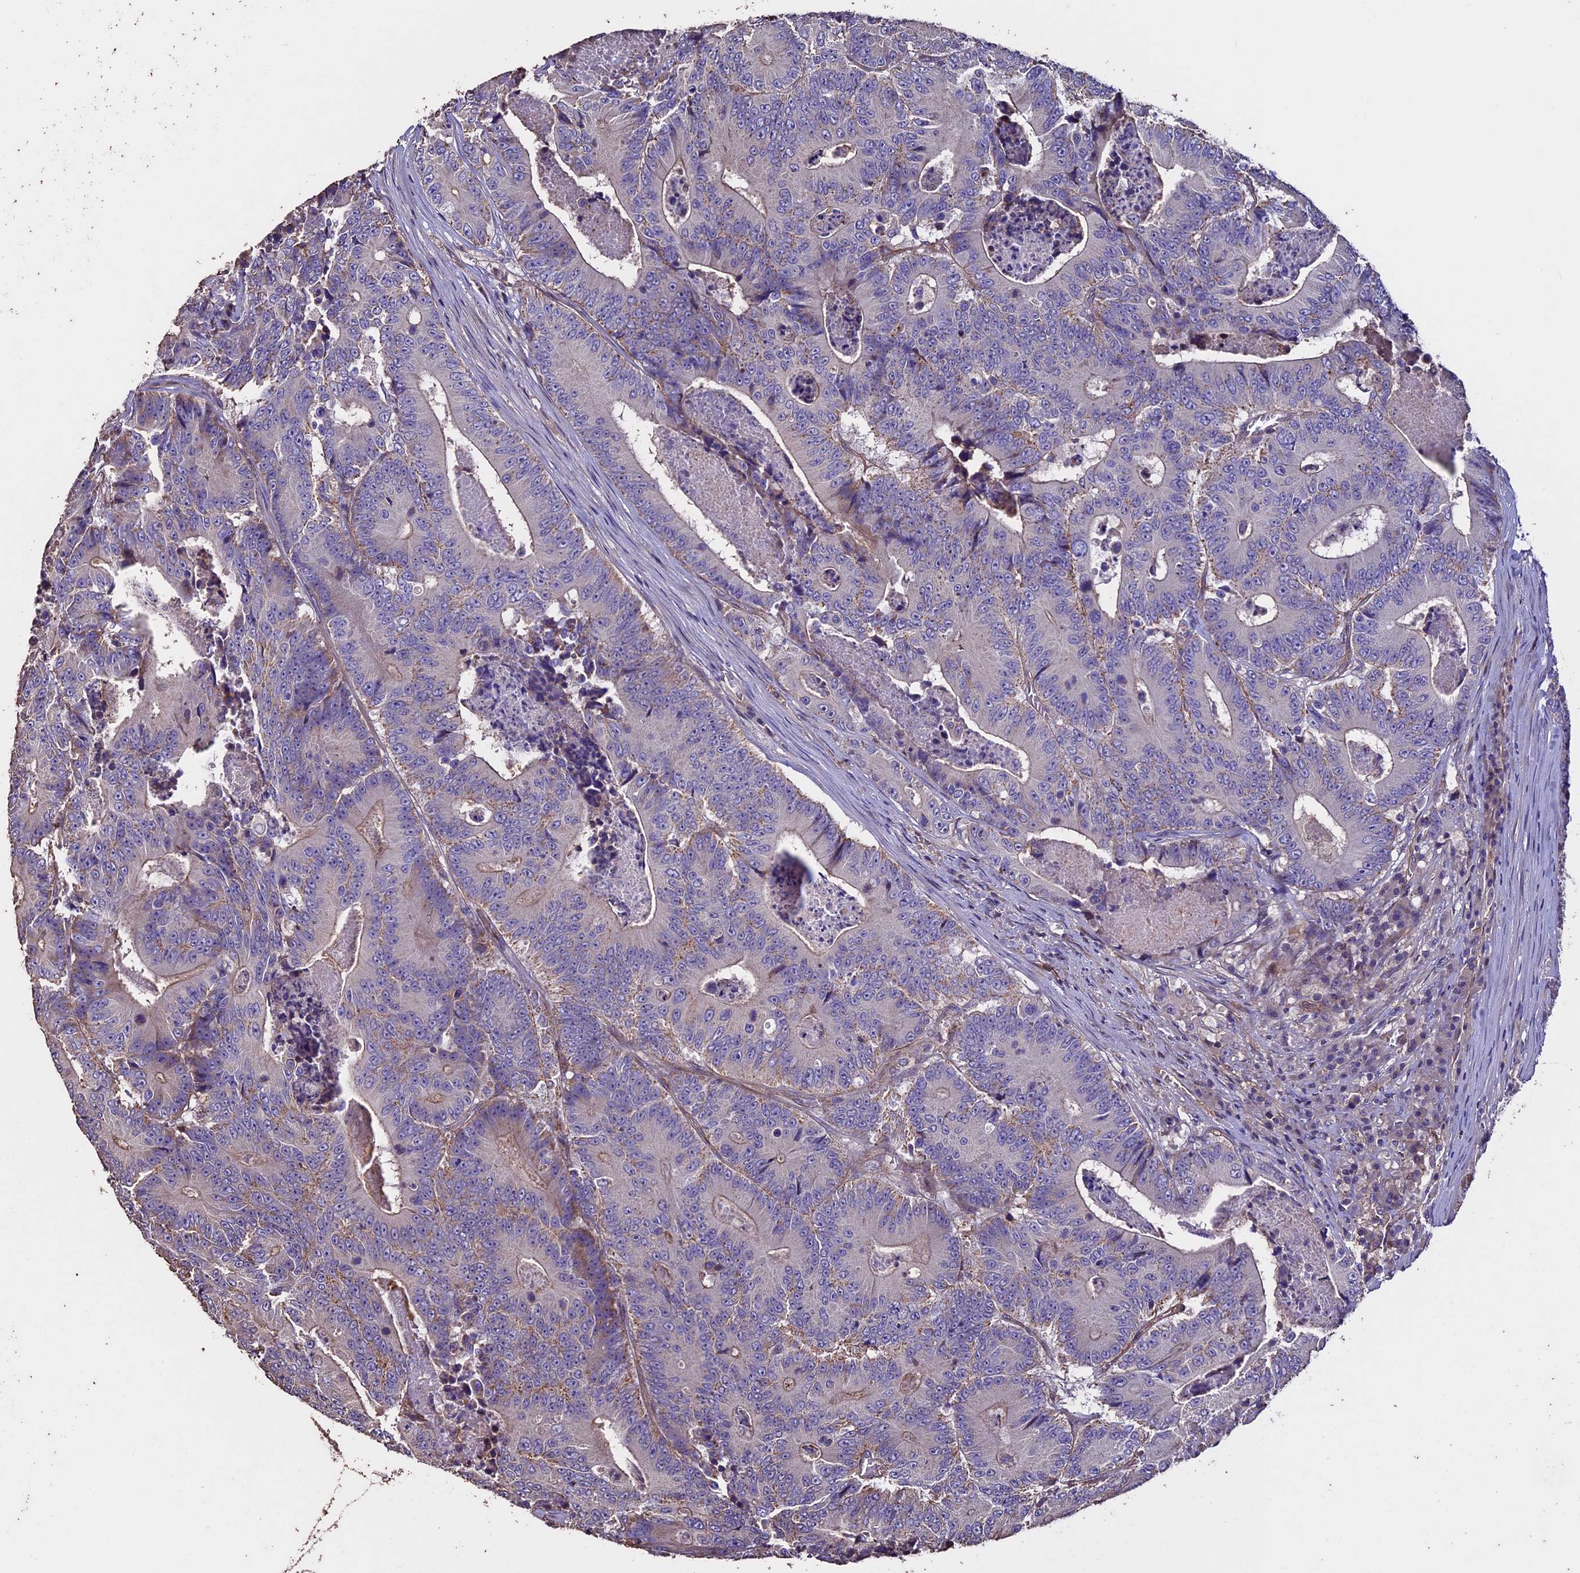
{"staining": {"intensity": "negative", "quantity": "none", "location": "none"}, "tissue": "colorectal cancer", "cell_type": "Tumor cells", "image_type": "cancer", "snomed": [{"axis": "morphology", "description": "Adenocarcinoma, NOS"}, {"axis": "topography", "description": "Colon"}], "caption": "This micrograph is of colorectal adenocarcinoma stained with immunohistochemistry to label a protein in brown with the nuclei are counter-stained blue. There is no staining in tumor cells.", "gene": "USB1", "patient": {"sex": "male", "age": 83}}